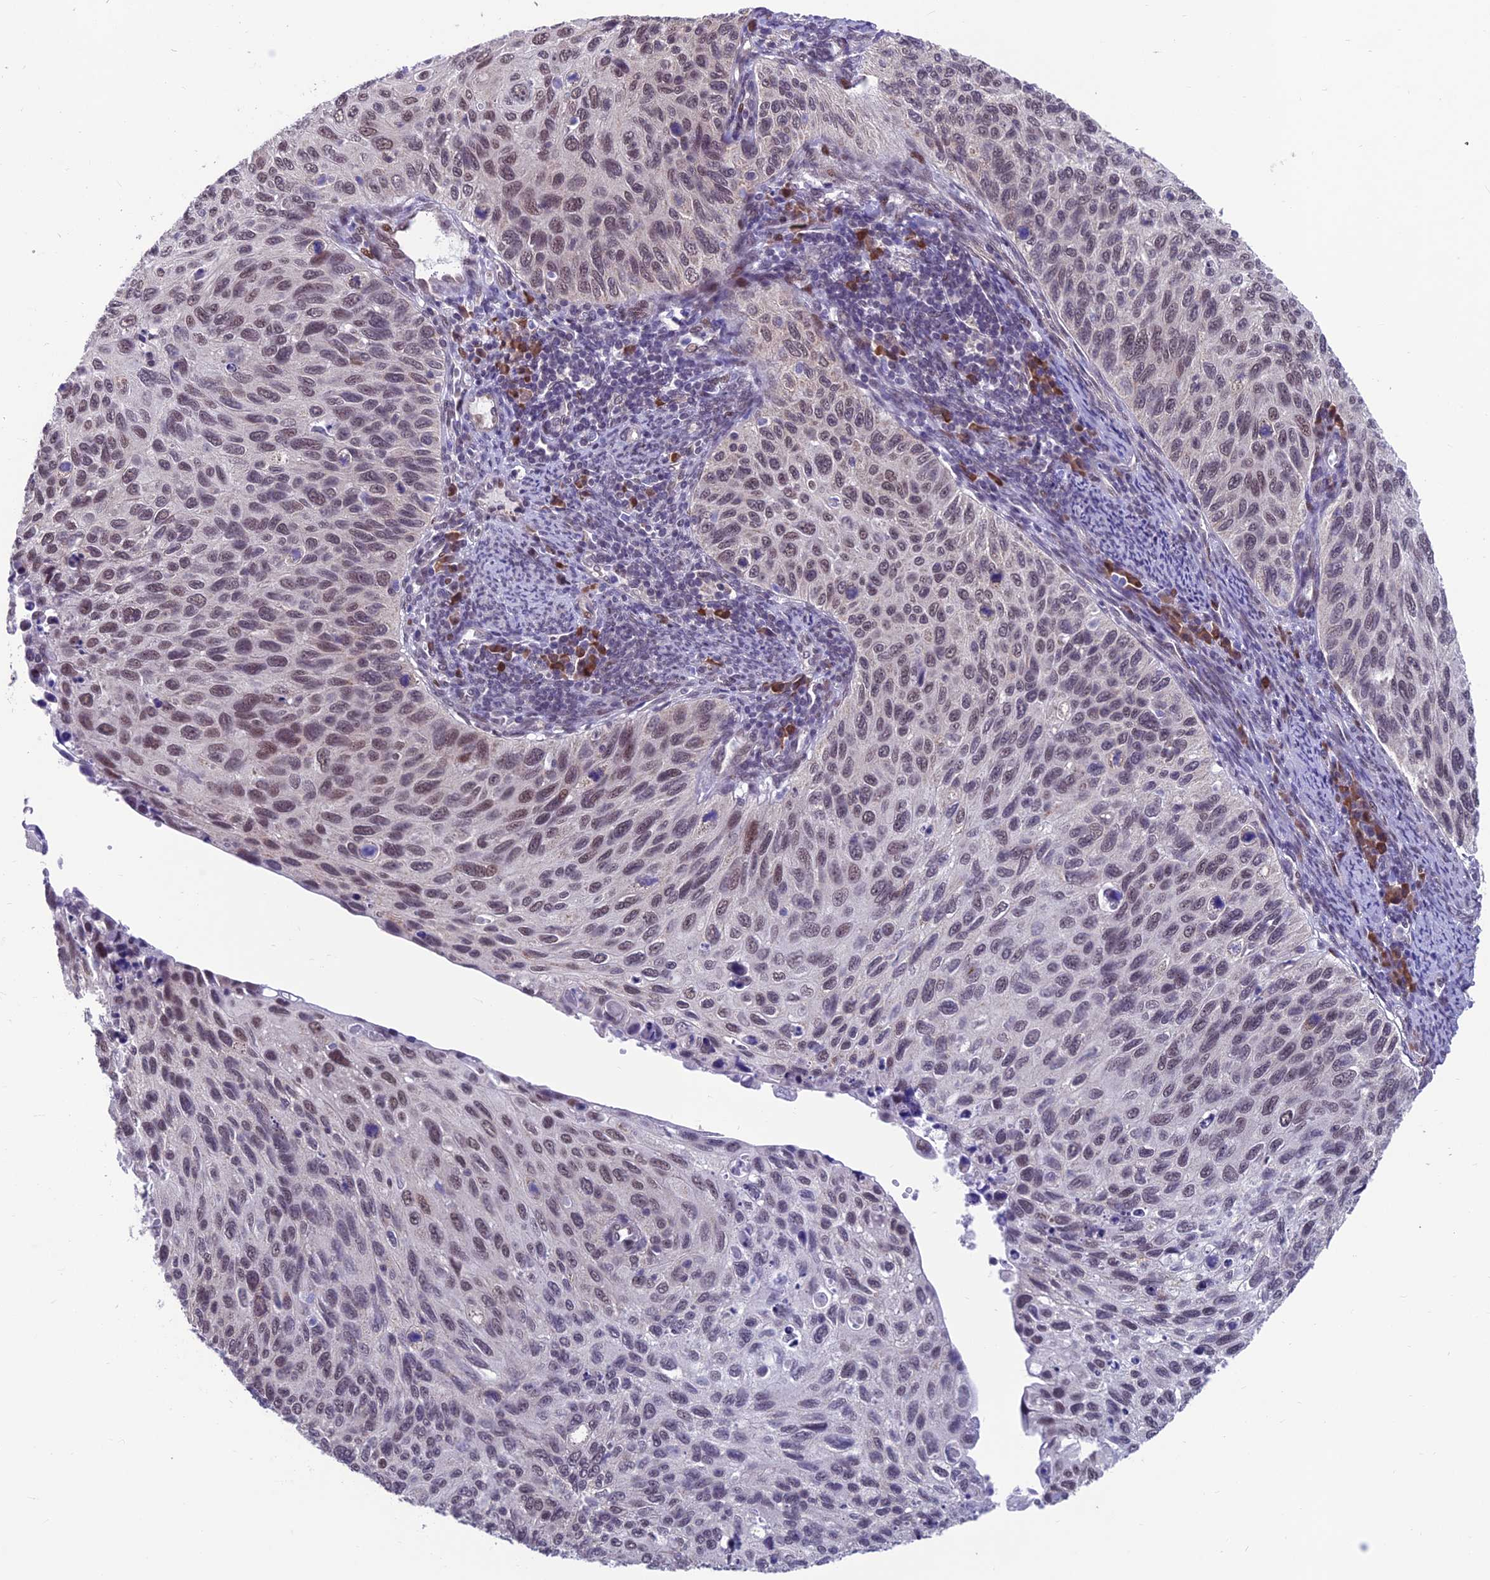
{"staining": {"intensity": "weak", "quantity": "25%-75%", "location": "nuclear"}, "tissue": "cervical cancer", "cell_type": "Tumor cells", "image_type": "cancer", "snomed": [{"axis": "morphology", "description": "Squamous cell carcinoma, NOS"}, {"axis": "topography", "description": "Cervix"}], "caption": "A brown stain highlights weak nuclear positivity of a protein in squamous cell carcinoma (cervical) tumor cells. (brown staining indicates protein expression, while blue staining denotes nuclei).", "gene": "KIAA1191", "patient": {"sex": "female", "age": 70}}